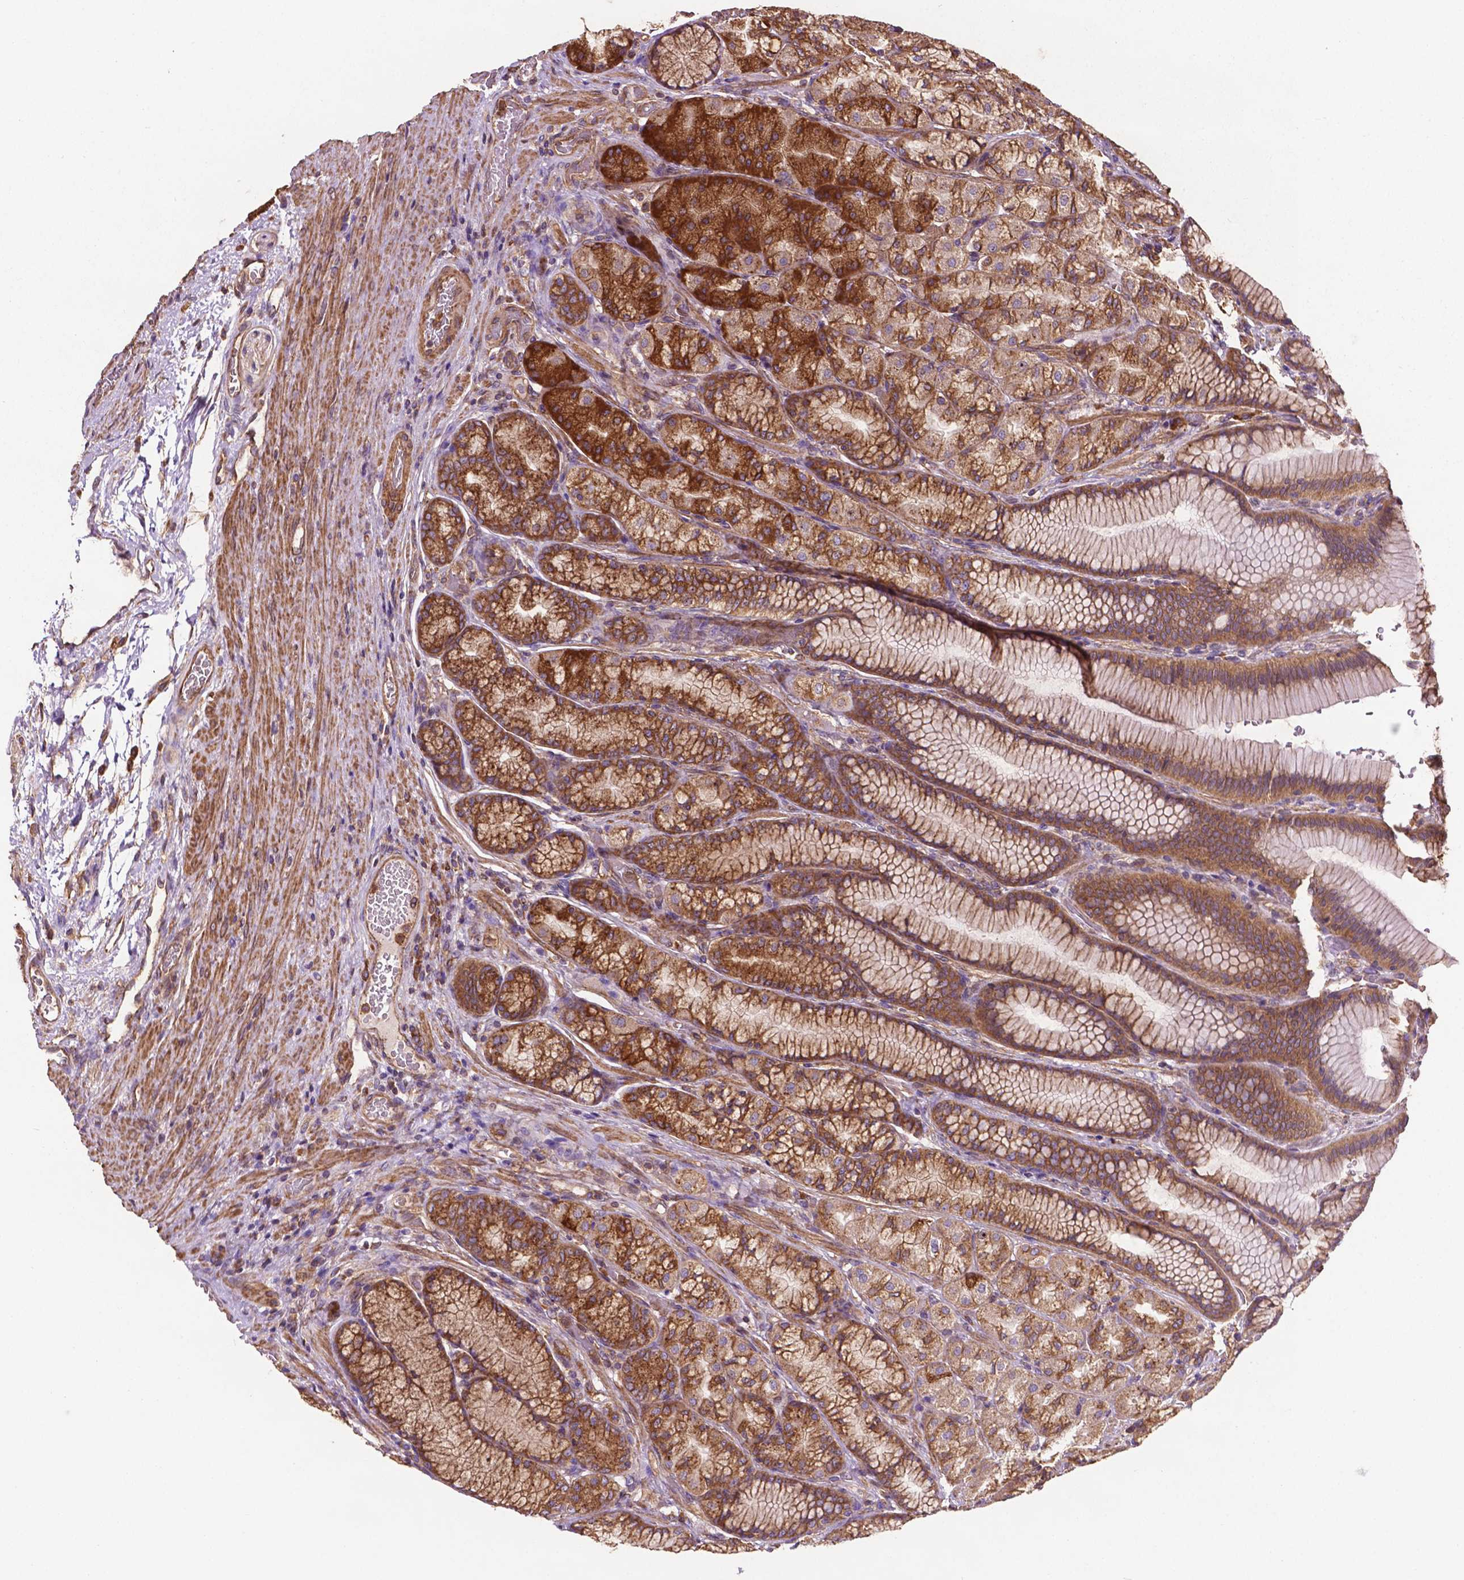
{"staining": {"intensity": "moderate", "quantity": ">75%", "location": "cytoplasmic/membranous"}, "tissue": "stomach", "cell_type": "Glandular cells", "image_type": "normal", "snomed": [{"axis": "morphology", "description": "Normal tissue, NOS"}, {"axis": "morphology", "description": "Adenocarcinoma, NOS"}, {"axis": "morphology", "description": "Adenocarcinoma, High grade"}, {"axis": "topography", "description": "Stomach, upper"}, {"axis": "topography", "description": "Stomach"}], "caption": "Immunohistochemistry (DAB (3,3'-diaminobenzidine)) staining of unremarkable stomach demonstrates moderate cytoplasmic/membranous protein positivity in about >75% of glandular cells.", "gene": "CCDC71L", "patient": {"sex": "female", "age": 65}}